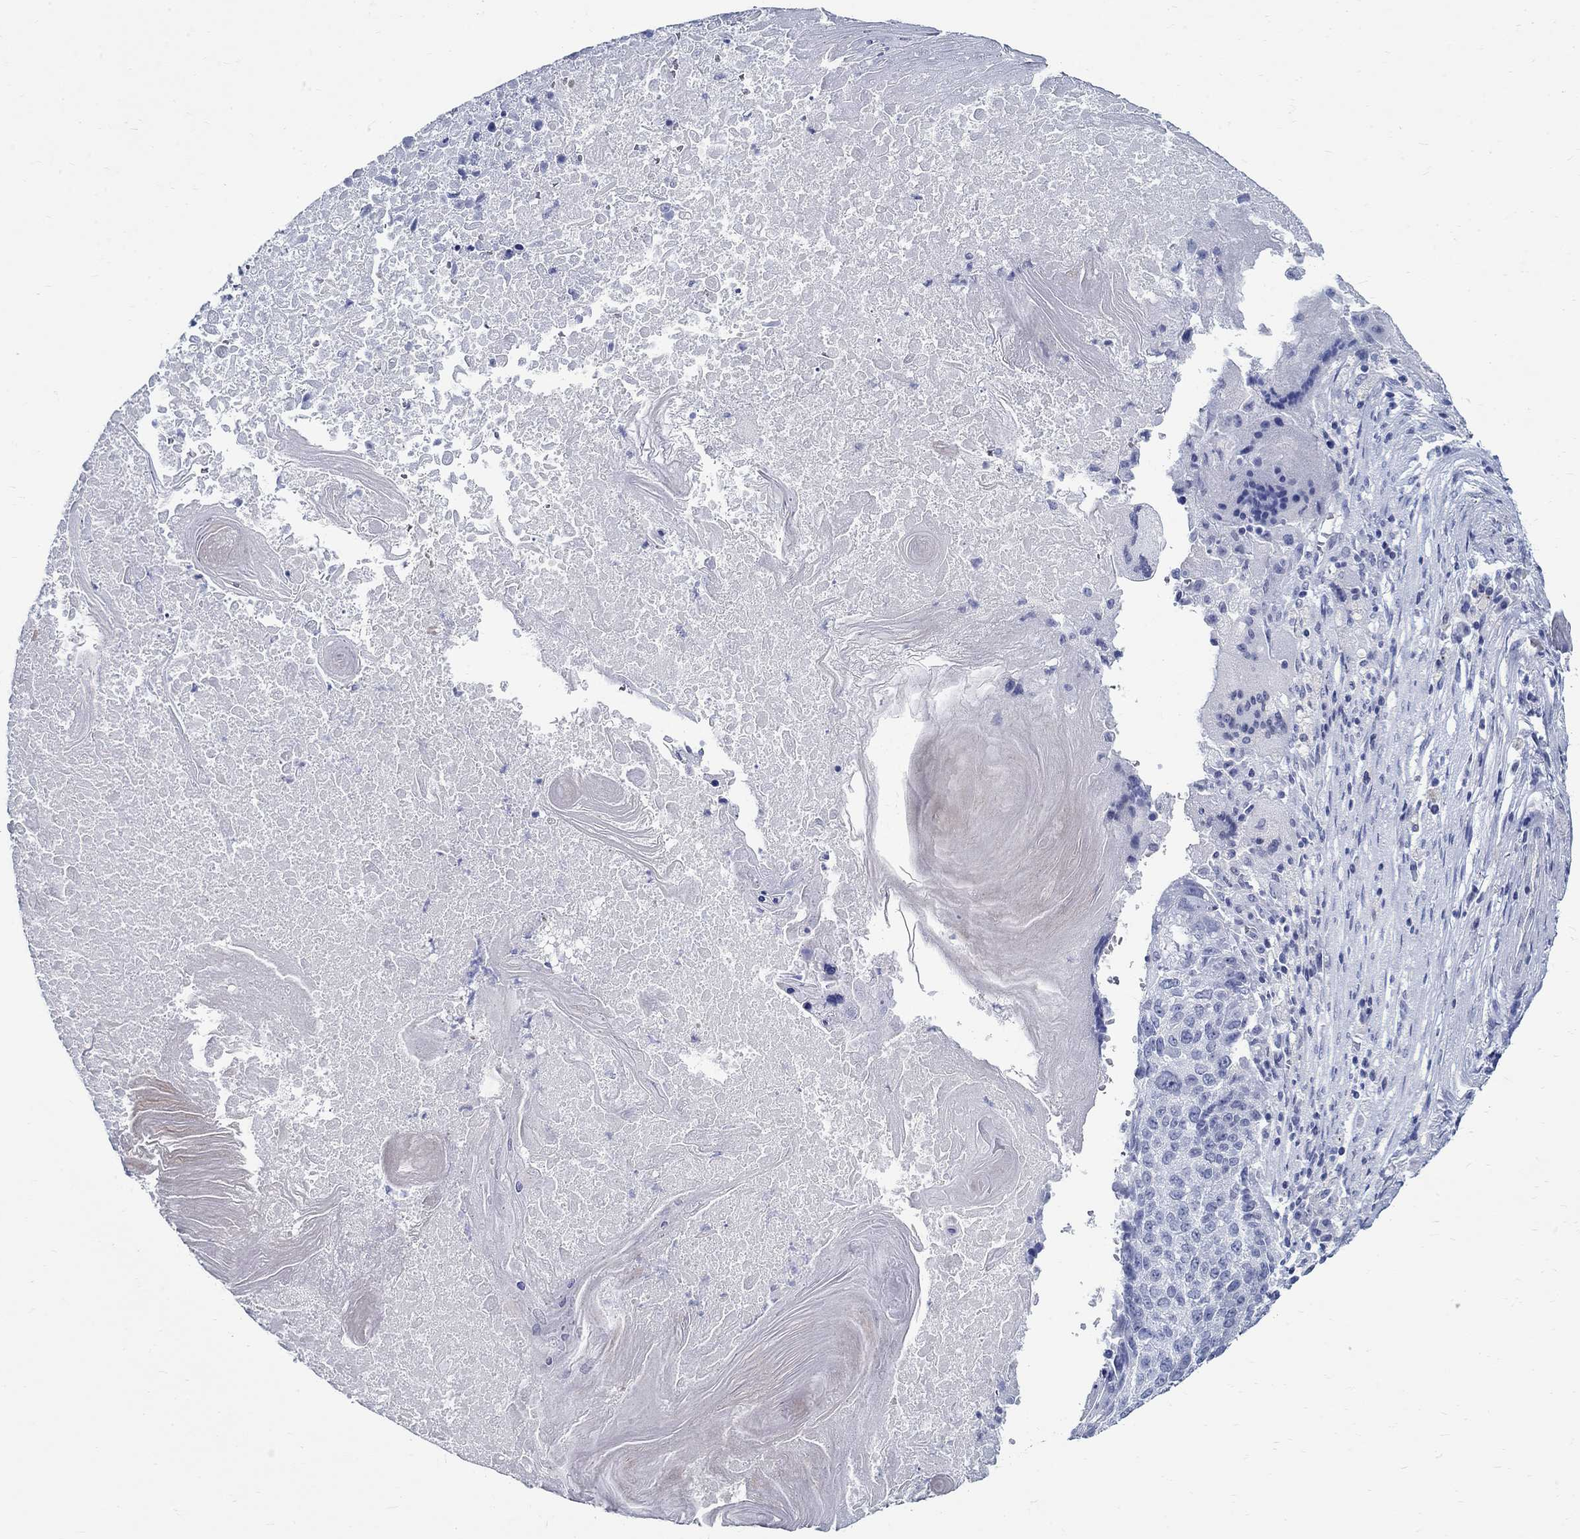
{"staining": {"intensity": "negative", "quantity": "none", "location": "none"}, "tissue": "lung cancer", "cell_type": "Tumor cells", "image_type": "cancer", "snomed": [{"axis": "morphology", "description": "Squamous cell carcinoma, NOS"}, {"axis": "topography", "description": "Lung"}], "caption": "Tumor cells show no significant positivity in lung cancer (squamous cell carcinoma).", "gene": "BSPRY", "patient": {"sex": "male", "age": 73}}